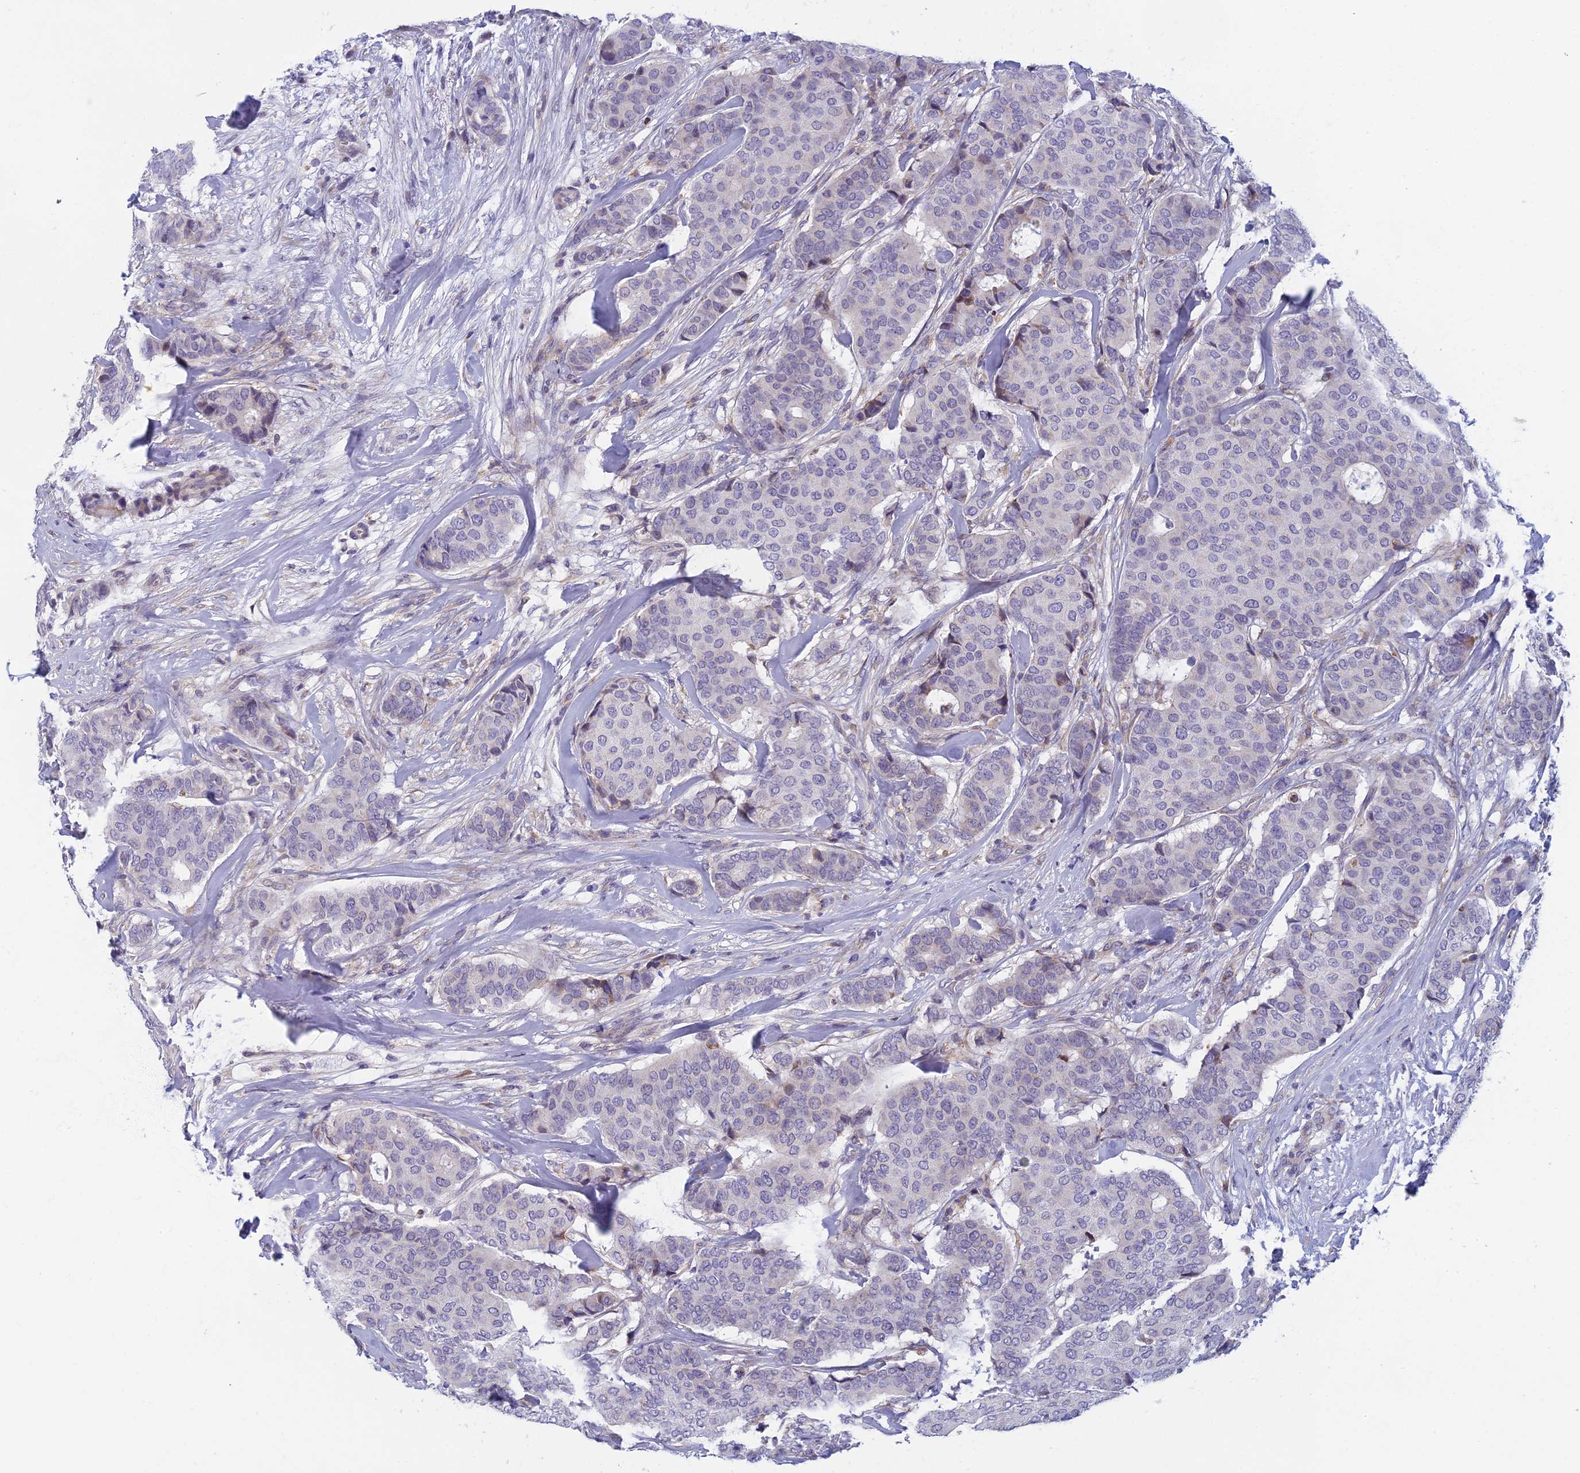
{"staining": {"intensity": "negative", "quantity": "none", "location": "none"}, "tissue": "breast cancer", "cell_type": "Tumor cells", "image_type": "cancer", "snomed": [{"axis": "morphology", "description": "Duct carcinoma"}, {"axis": "topography", "description": "Breast"}], "caption": "This is a image of IHC staining of breast cancer (invasive ductal carcinoma), which shows no expression in tumor cells. (Immunohistochemistry (ihc), brightfield microscopy, high magnification).", "gene": "DDX51", "patient": {"sex": "female", "age": 75}}